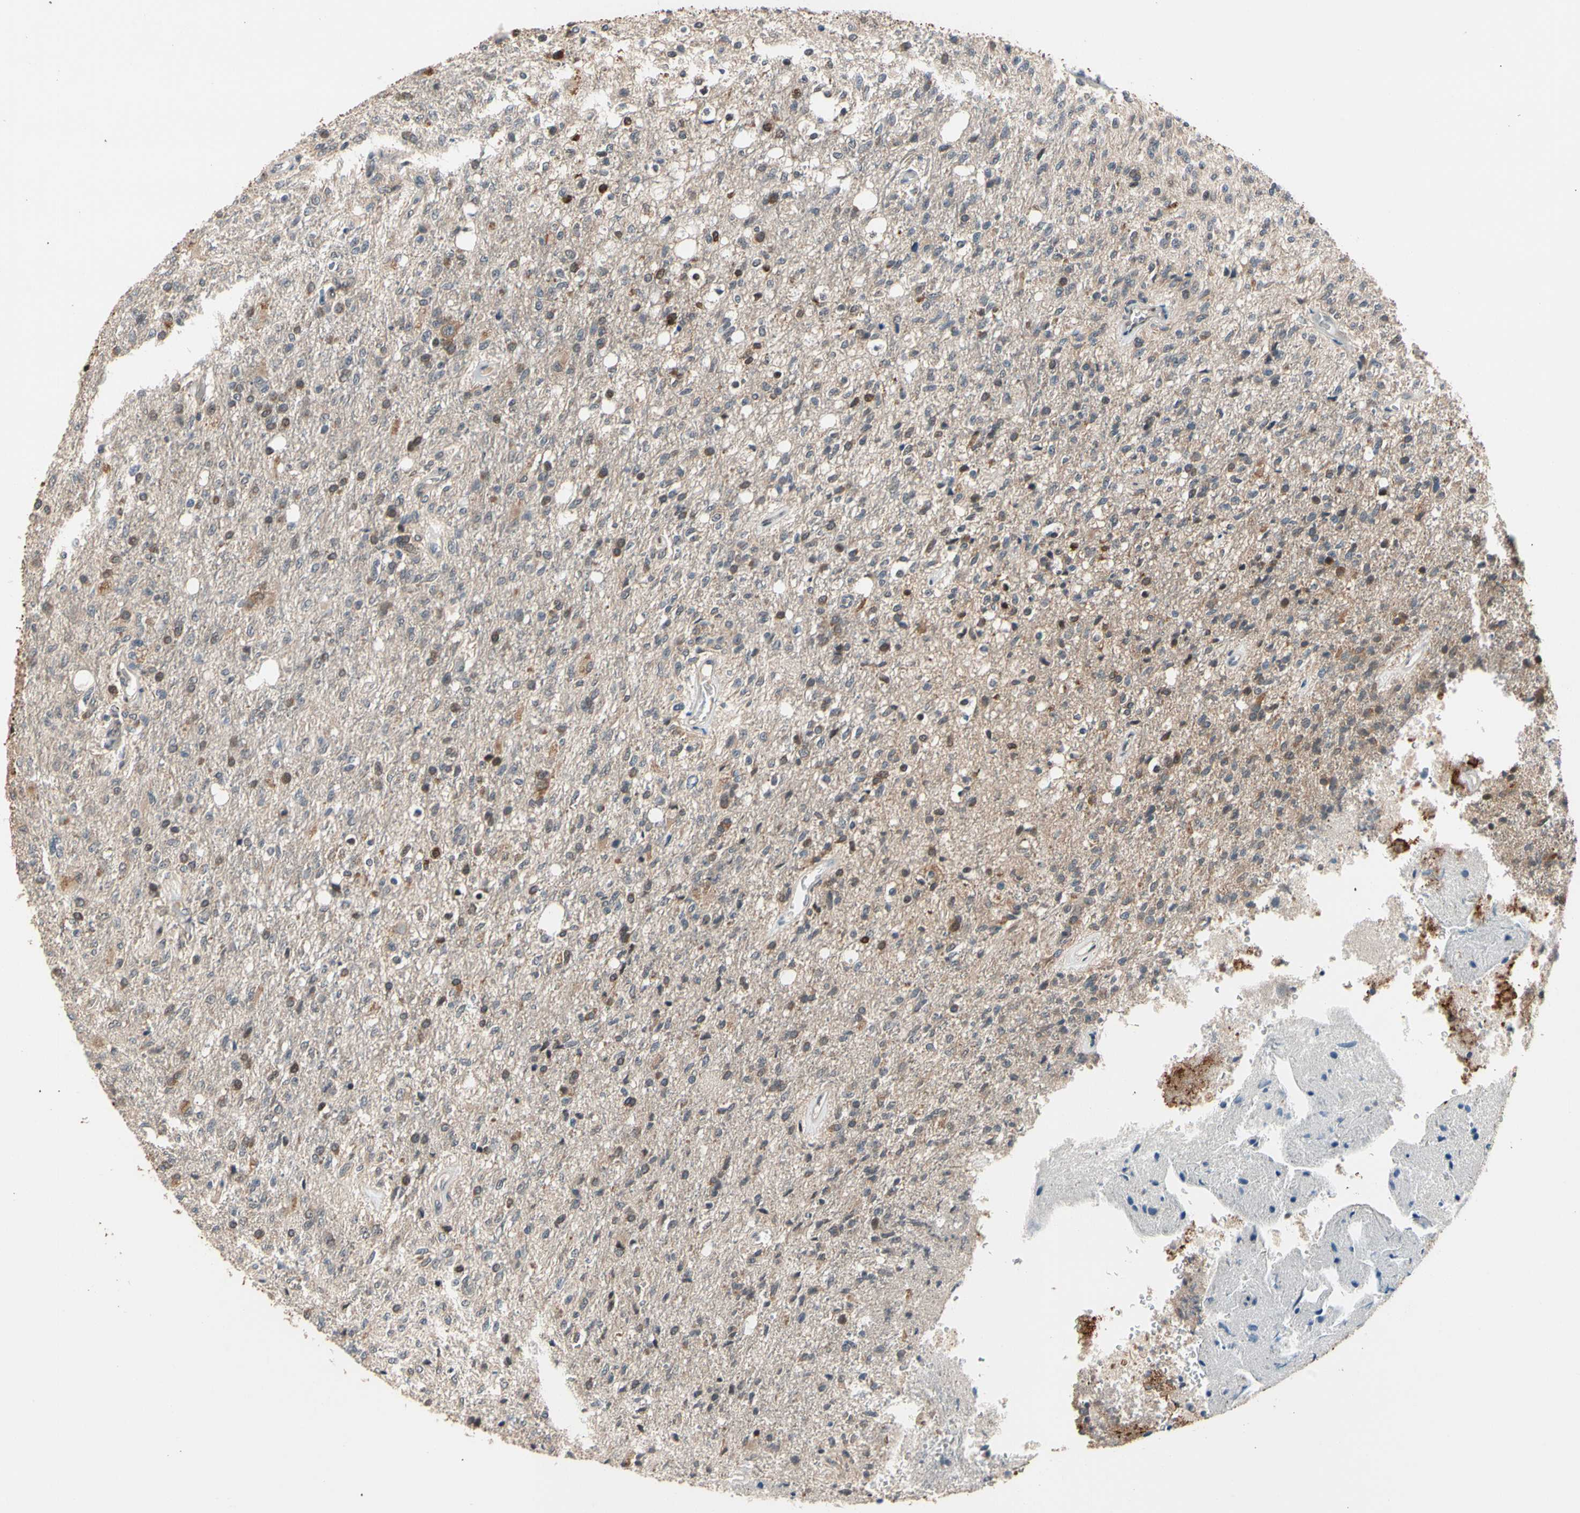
{"staining": {"intensity": "moderate", "quantity": "<25%", "location": "cytoplasmic/membranous"}, "tissue": "glioma", "cell_type": "Tumor cells", "image_type": "cancer", "snomed": [{"axis": "morphology", "description": "Normal tissue, NOS"}, {"axis": "morphology", "description": "Glioma, malignant, High grade"}, {"axis": "topography", "description": "Cerebral cortex"}], "caption": "High-power microscopy captured an immunohistochemistry (IHC) photomicrograph of glioma, revealing moderate cytoplasmic/membranous staining in about <25% of tumor cells. (DAB (3,3'-diaminobenzidine) IHC, brown staining for protein, blue staining for nuclei).", "gene": "NGEF", "patient": {"sex": "male", "age": 77}}